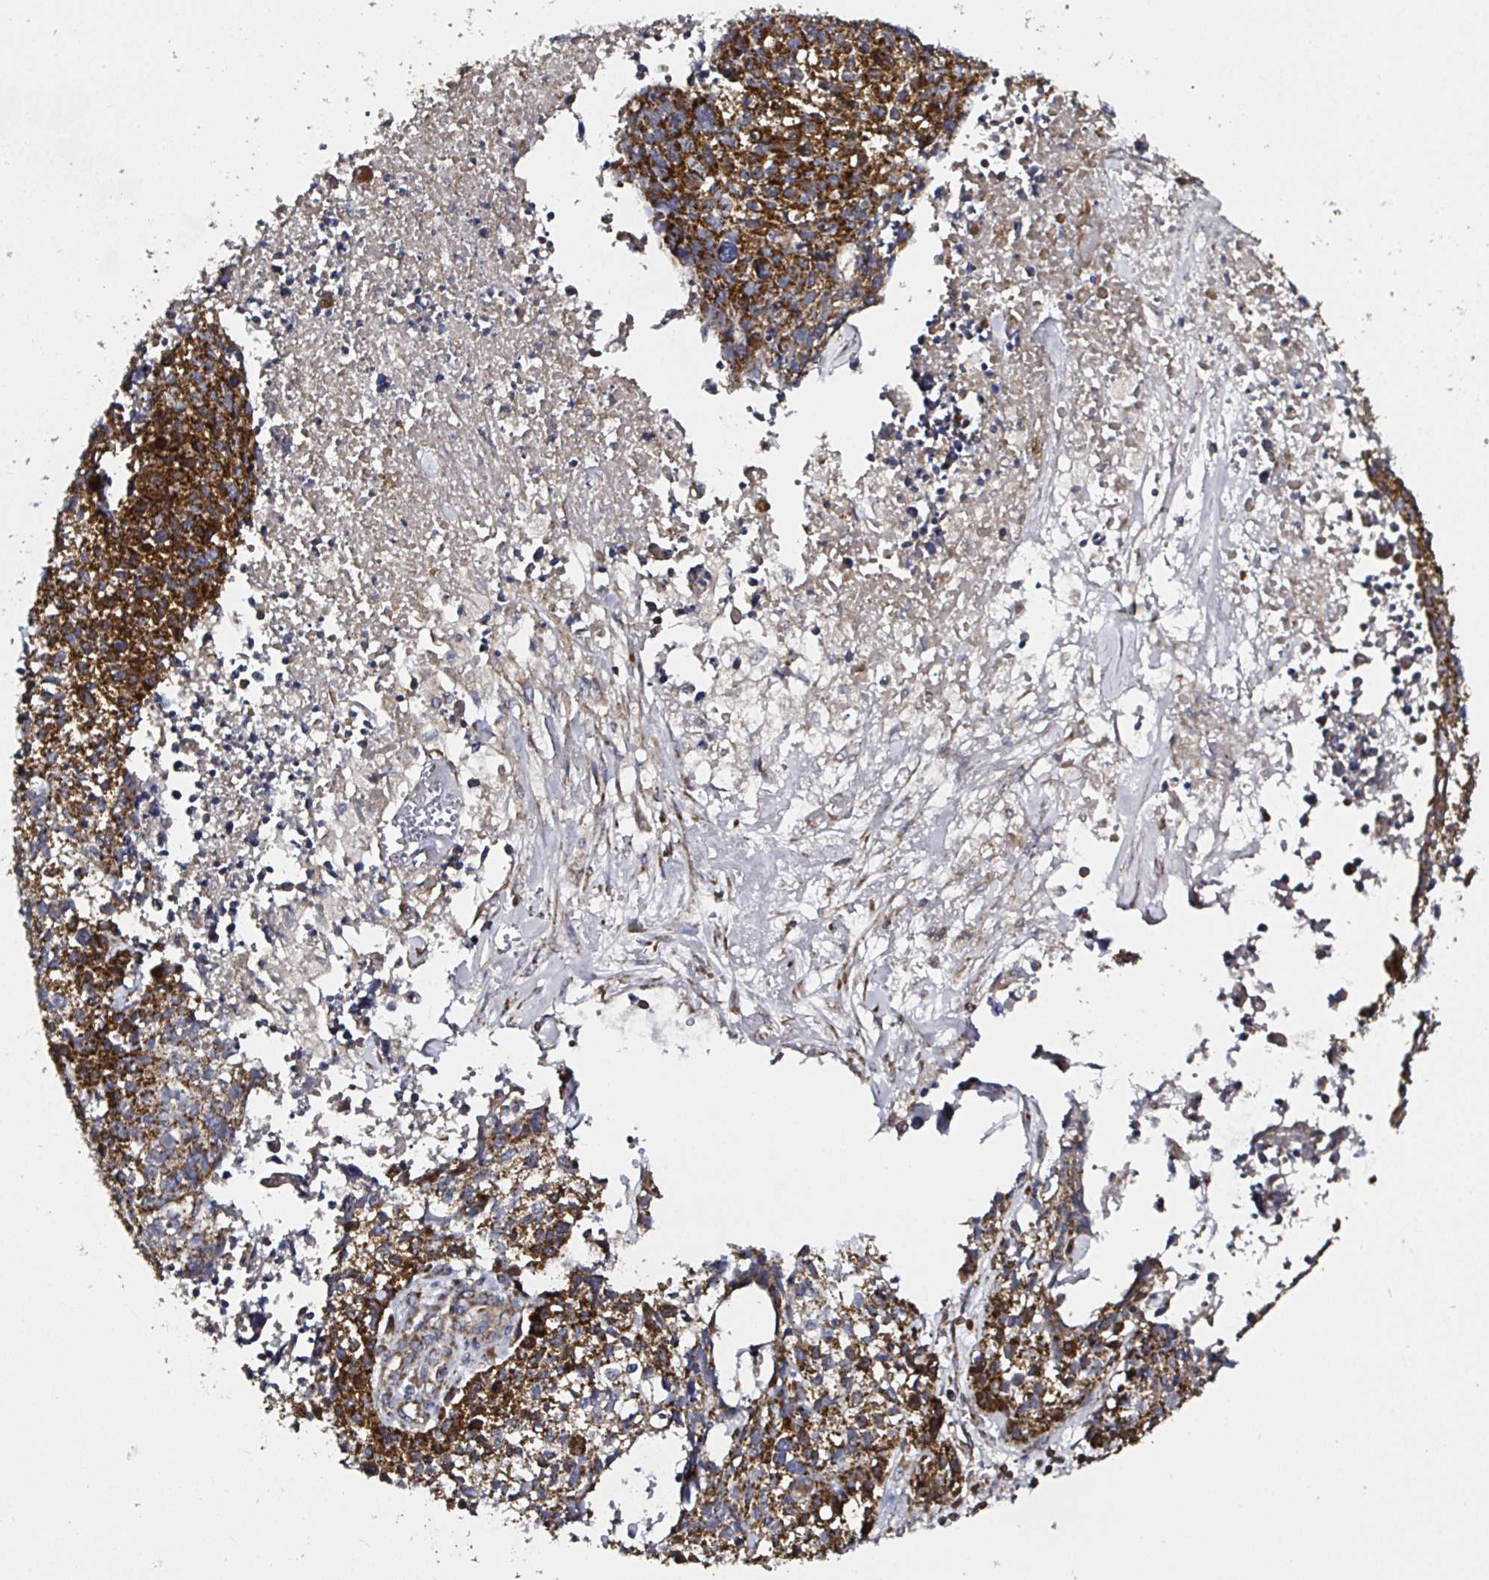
{"staining": {"intensity": "strong", "quantity": ">75%", "location": "cytoplasmic/membranous"}, "tissue": "lung cancer", "cell_type": "Tumor cells", "image_type": "cancer", "snomed": [{"axis": "morphology", "description": "Squamous cell carcinoma, NOS"}, {"axis": "topography", "description": "Lung"}], "caption": "Brown immunohistochemical staining in lung cancer (squamous cell carcinoma) demonstrates strong cytoplasmic/membranous staining in approximately >75% of tumor cells.", "gene": "ATAD3B", "patient": {"sex": "male", "age": 74}}